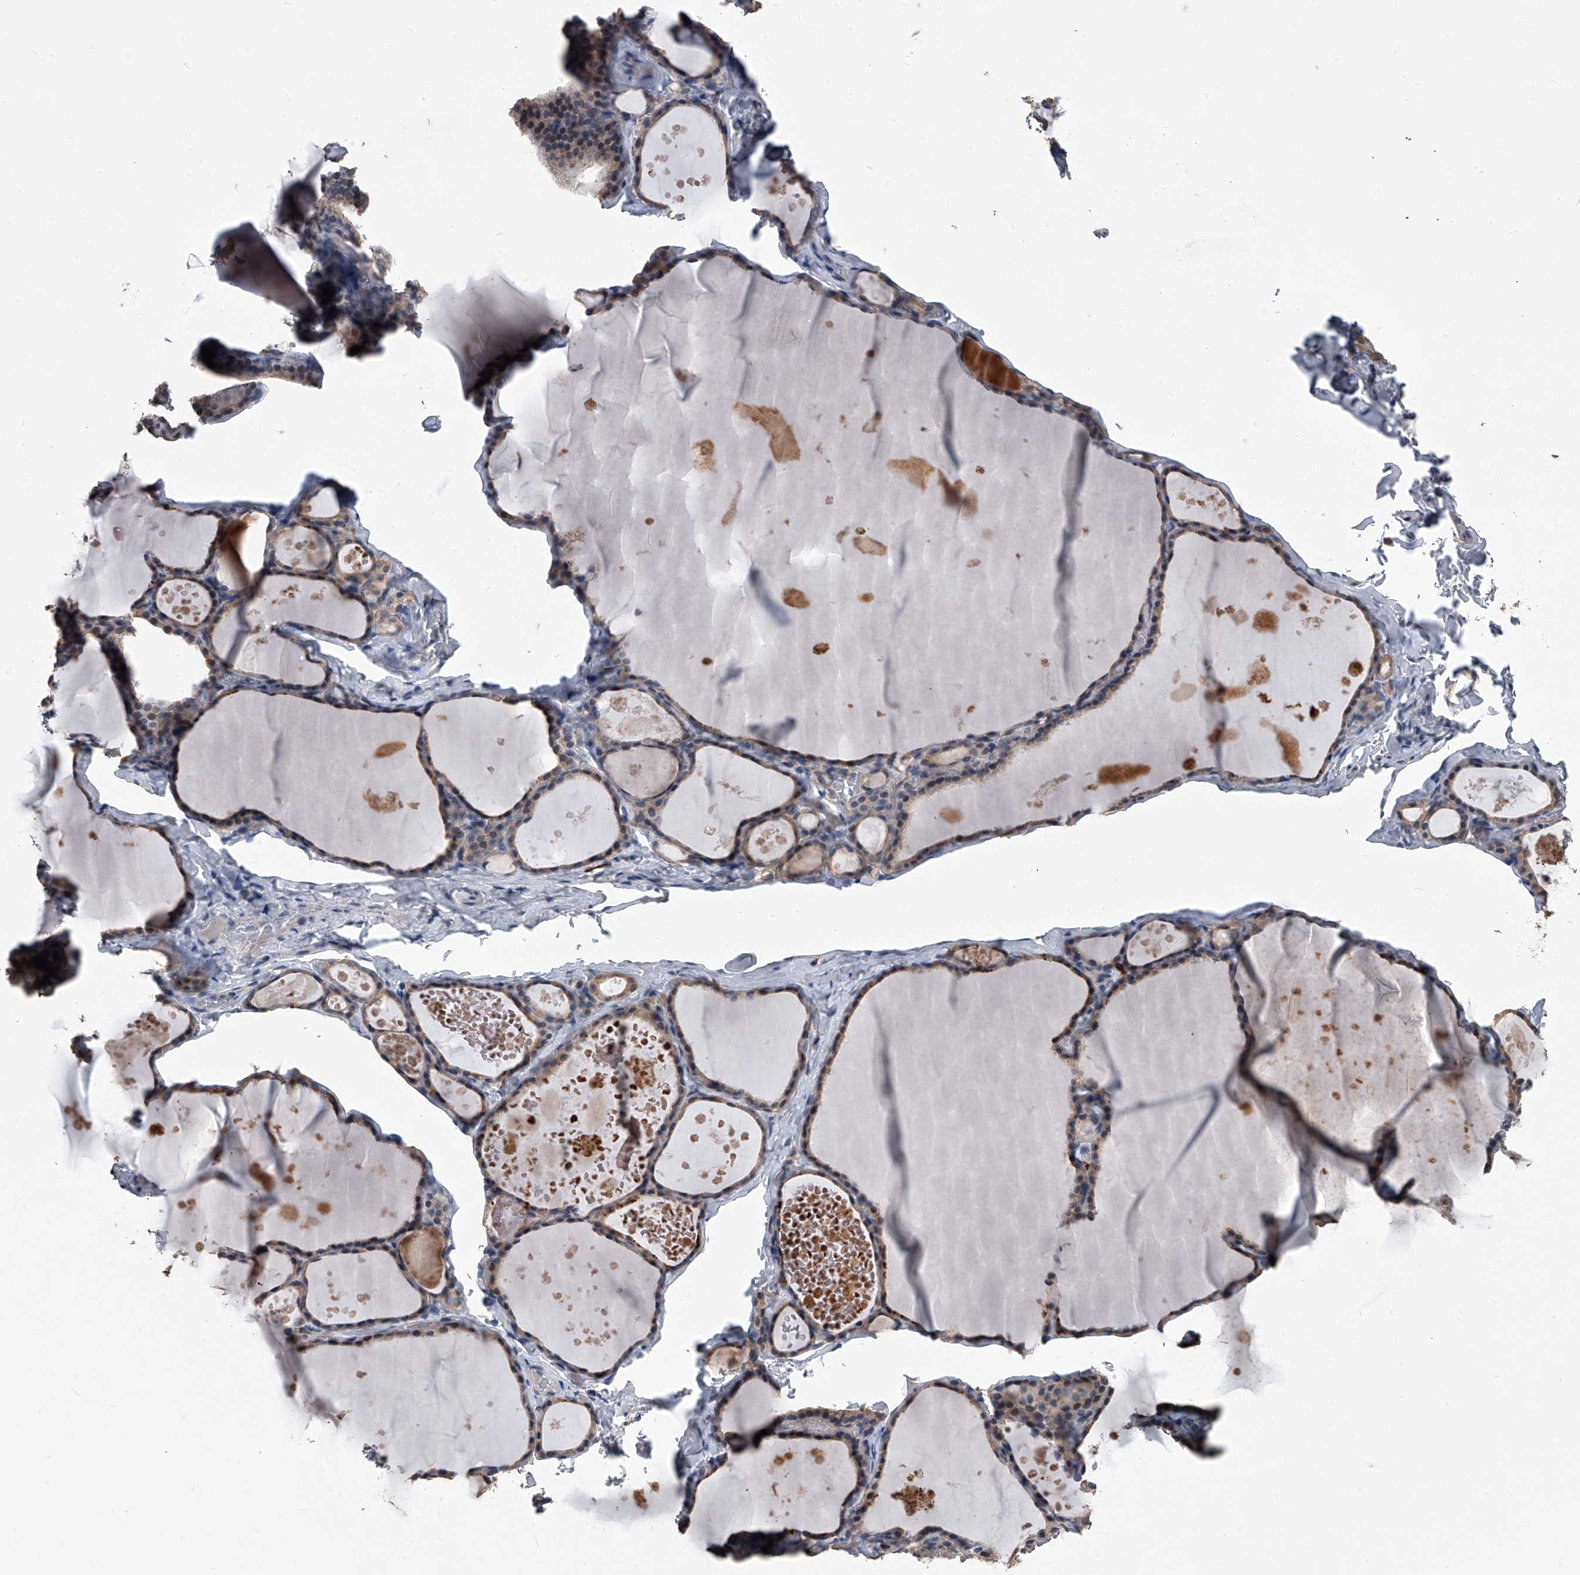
{"staining": {"intensity": "weak", "quantity": ">75%", "location": "cytoplasmic/membranous"}, "tissue": "thyroid gland", "cell_type": "Glandular cells", "image_type": "normal", "snomed": [{"axis": "morphology", "description": "Normal tissue, NOS"}, {"axis": "topography", "description": "Thyroid gland"}], "caption": "The immunohistochemical stain shows weak cytoplasmic/membranous positivity in glandular cells of unremarkable thyroid gland.", "gene": "PHACTR1", "patient": {"sex": "male", "age": 56}}